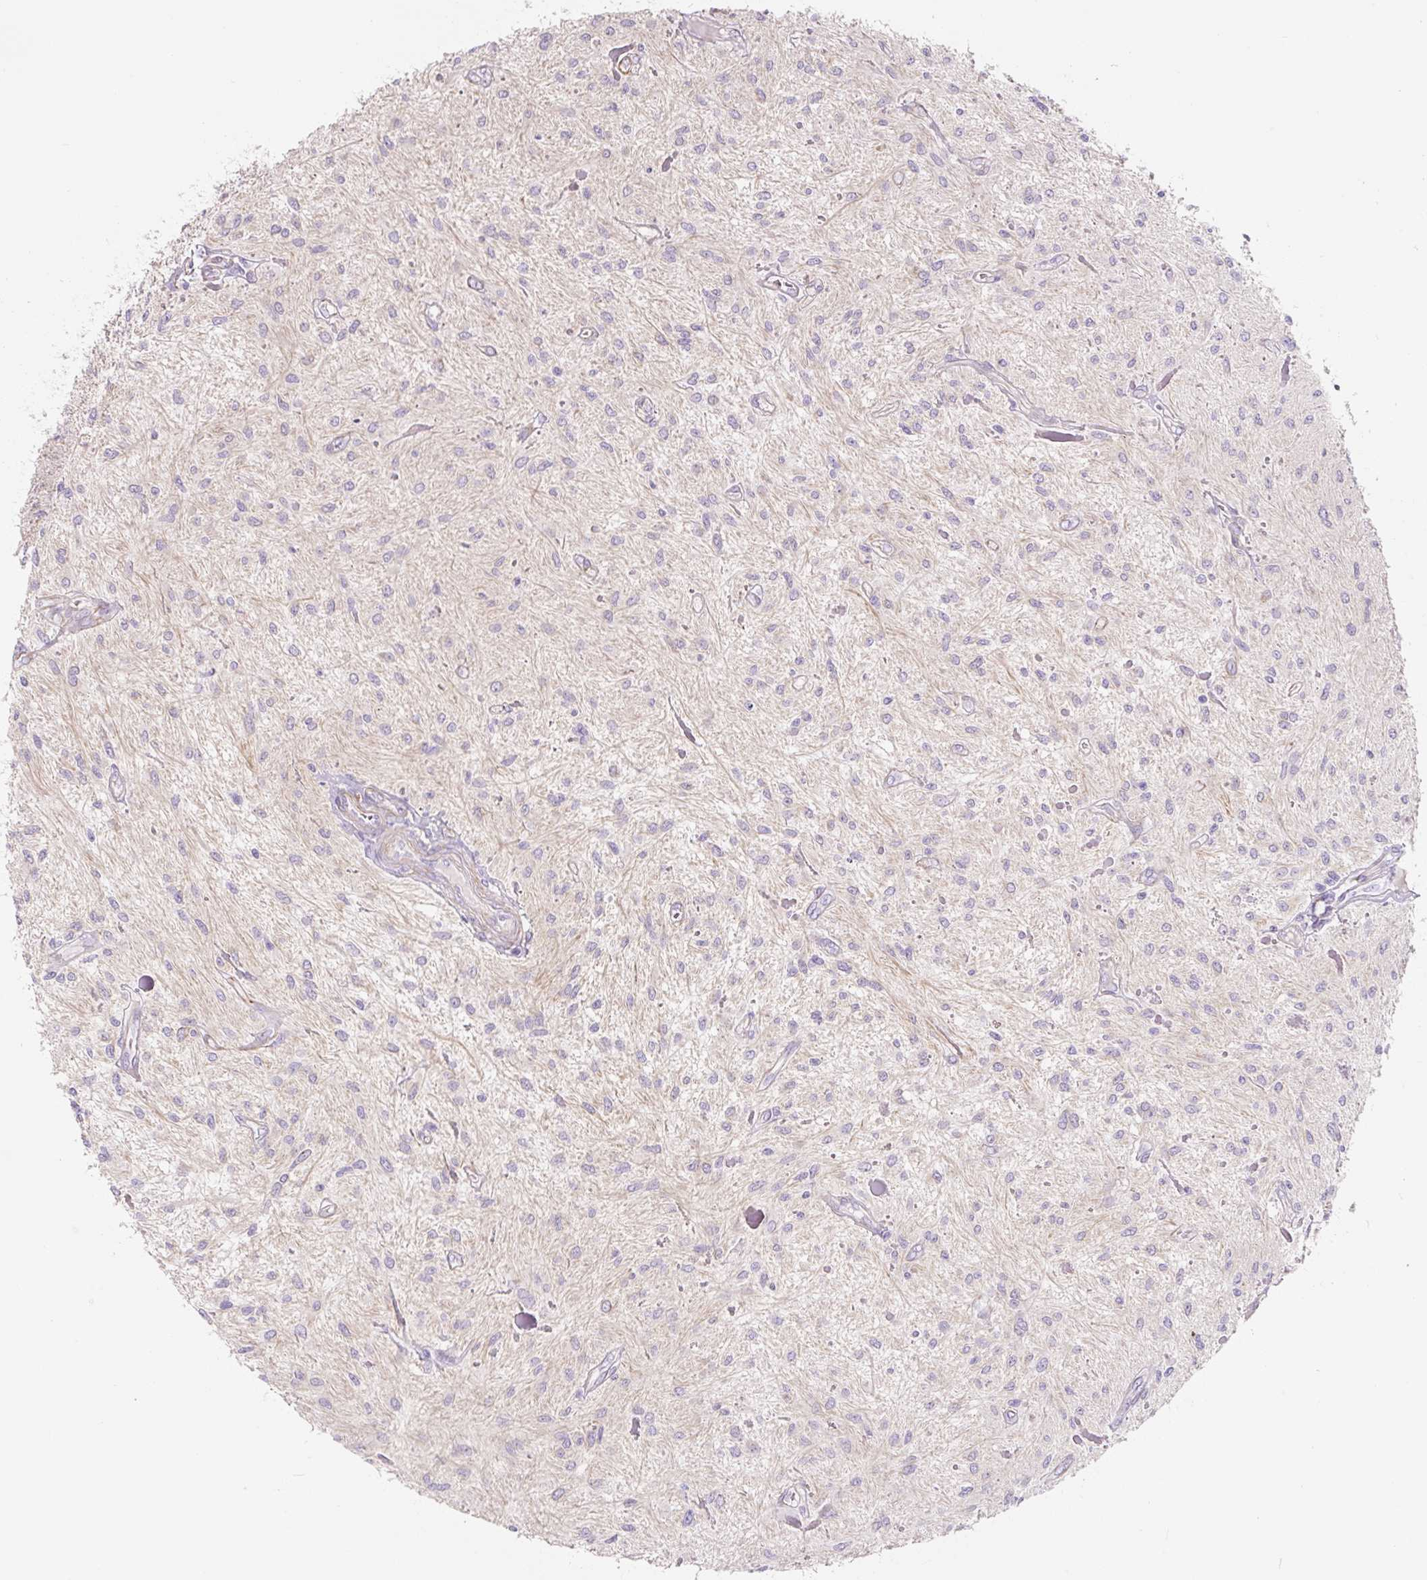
{"staining": {"intensity": "negative", "quantity": "none", "location": "none"}, "tissue": "glioma", "cell_type": "Tumor cells", "image_type": "cancer", "snomed": [{"axis": "morphology", "description": "Glioma, malignant, Low grade"}, {"axis": "topography", "description": "Cerebellum"}], "caption": "Low-grade glioma (malignant) stained for a protein using IHC exhibits no staining tumor cells.", "gene": "CCL25", "patient": {"sex": "female", "age": 14}}